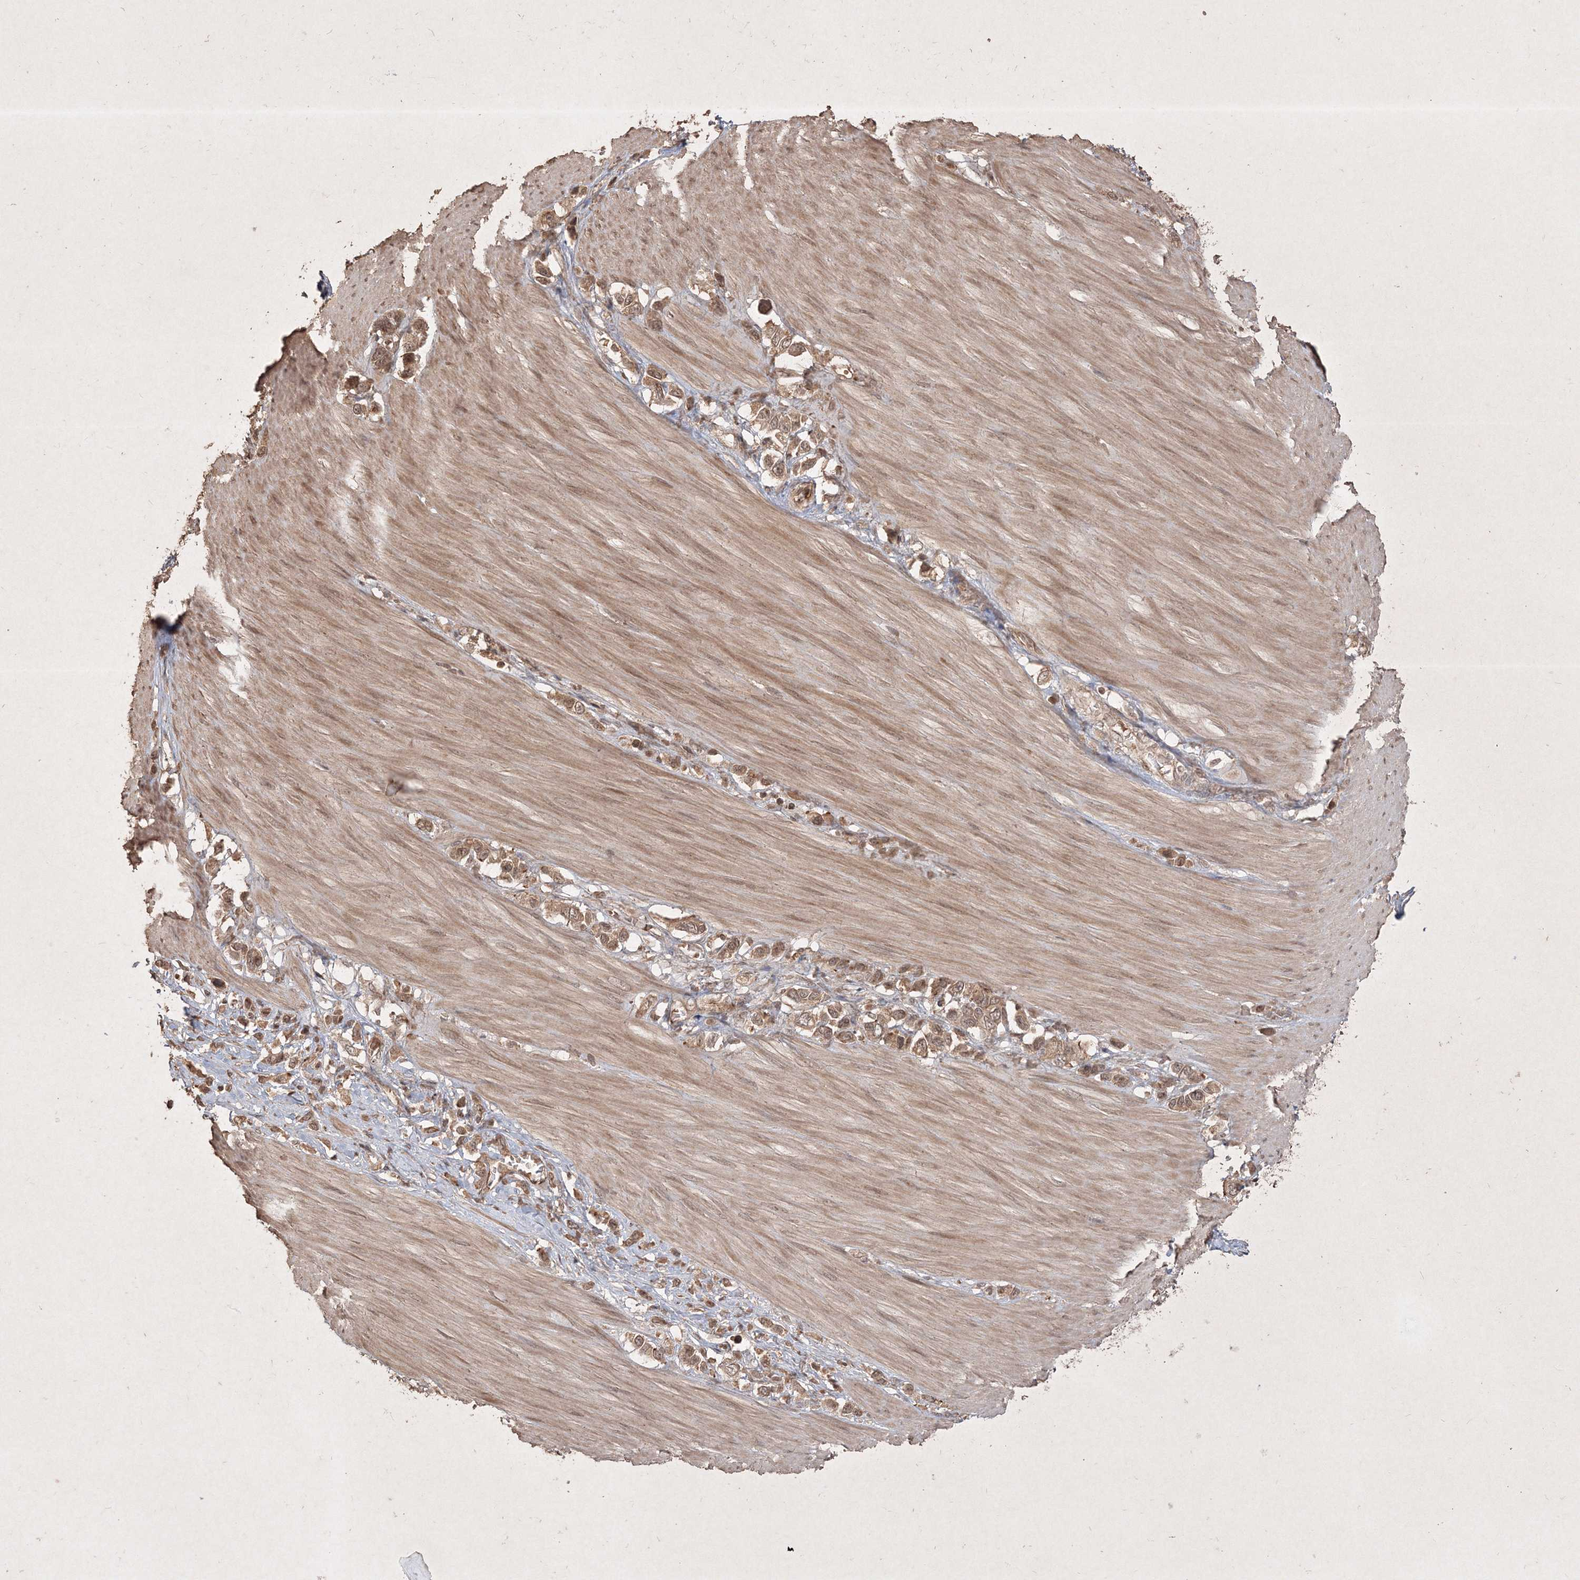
{"staining": {"intensity": "moderate", "quantity": ">75%", "location": "cytoplasmic/membranous,nuclear"}, "tissue": "stomach cancer", "cell_type": "Tumor cells", "image_type": "cancer", "snomed": [{"axis": "morphology", "description": "Adenocarcinoma, NOS"}, {"axis": "topography", "description": "Stomach"}], "caption": "Tumor cells show medium levels of moderate cytoplasmic/membranous and nuclear expression in about >75% of cells in stomach cancer.", "gene": "PELI3", "patient": {"sex": "female", "age": 65}}